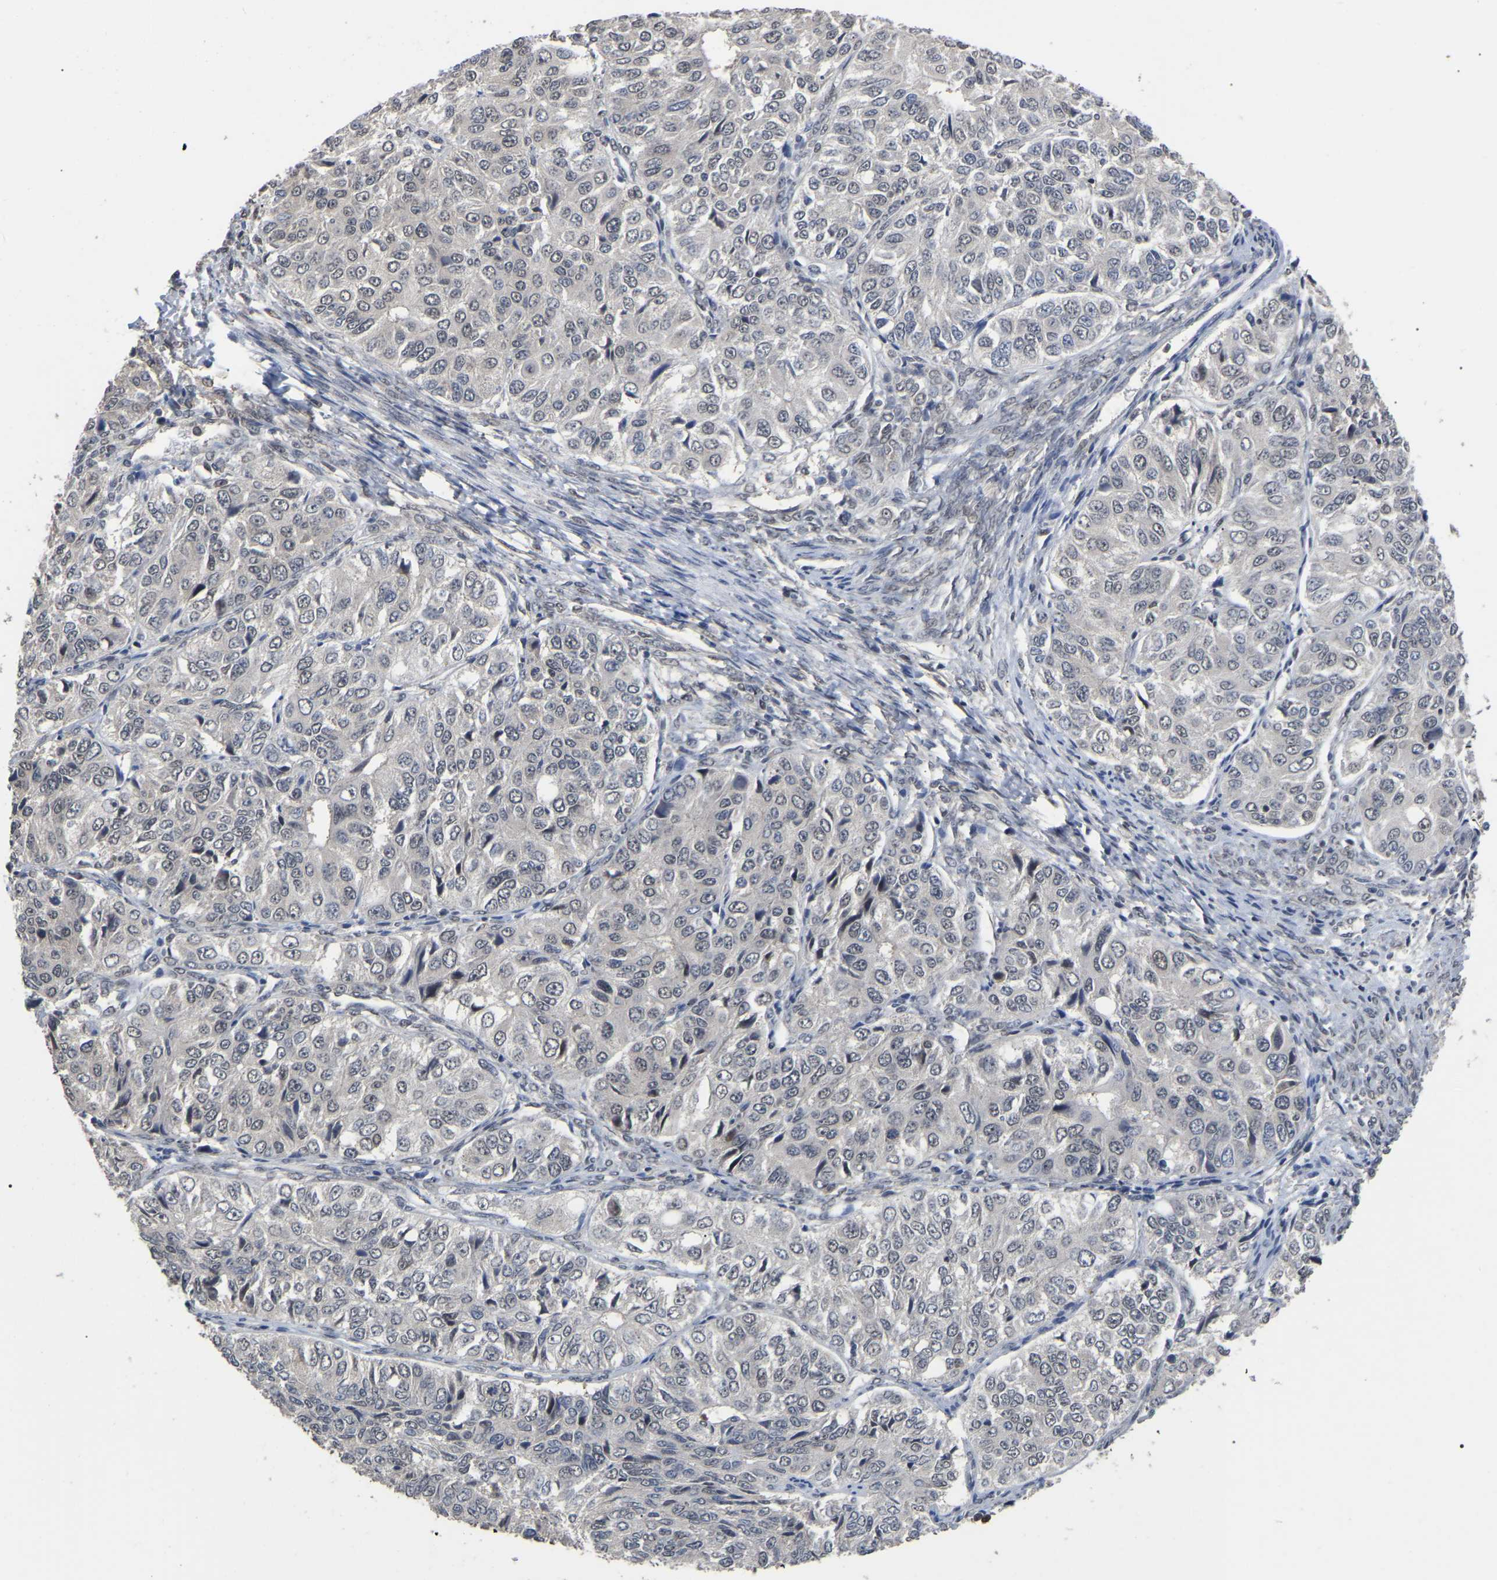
{"staining": {"intensity": "negative", "quantity": "none", "location": "none"}, "tissue": "ovarian cancer", "cell_type": "Tumor cells", "image_type": "cancer", "snomed": [{"axis": "morphology", "description": "Carcinoma, endometroid"}, {"axis": "topography", "description": "Ovary"}], "caption": "Tumor cells are negative for brown protein staining in ovarian endometroid carcinoma.", "gene": "JAZF1", "patient": {"sex": "female", "age": 51}}